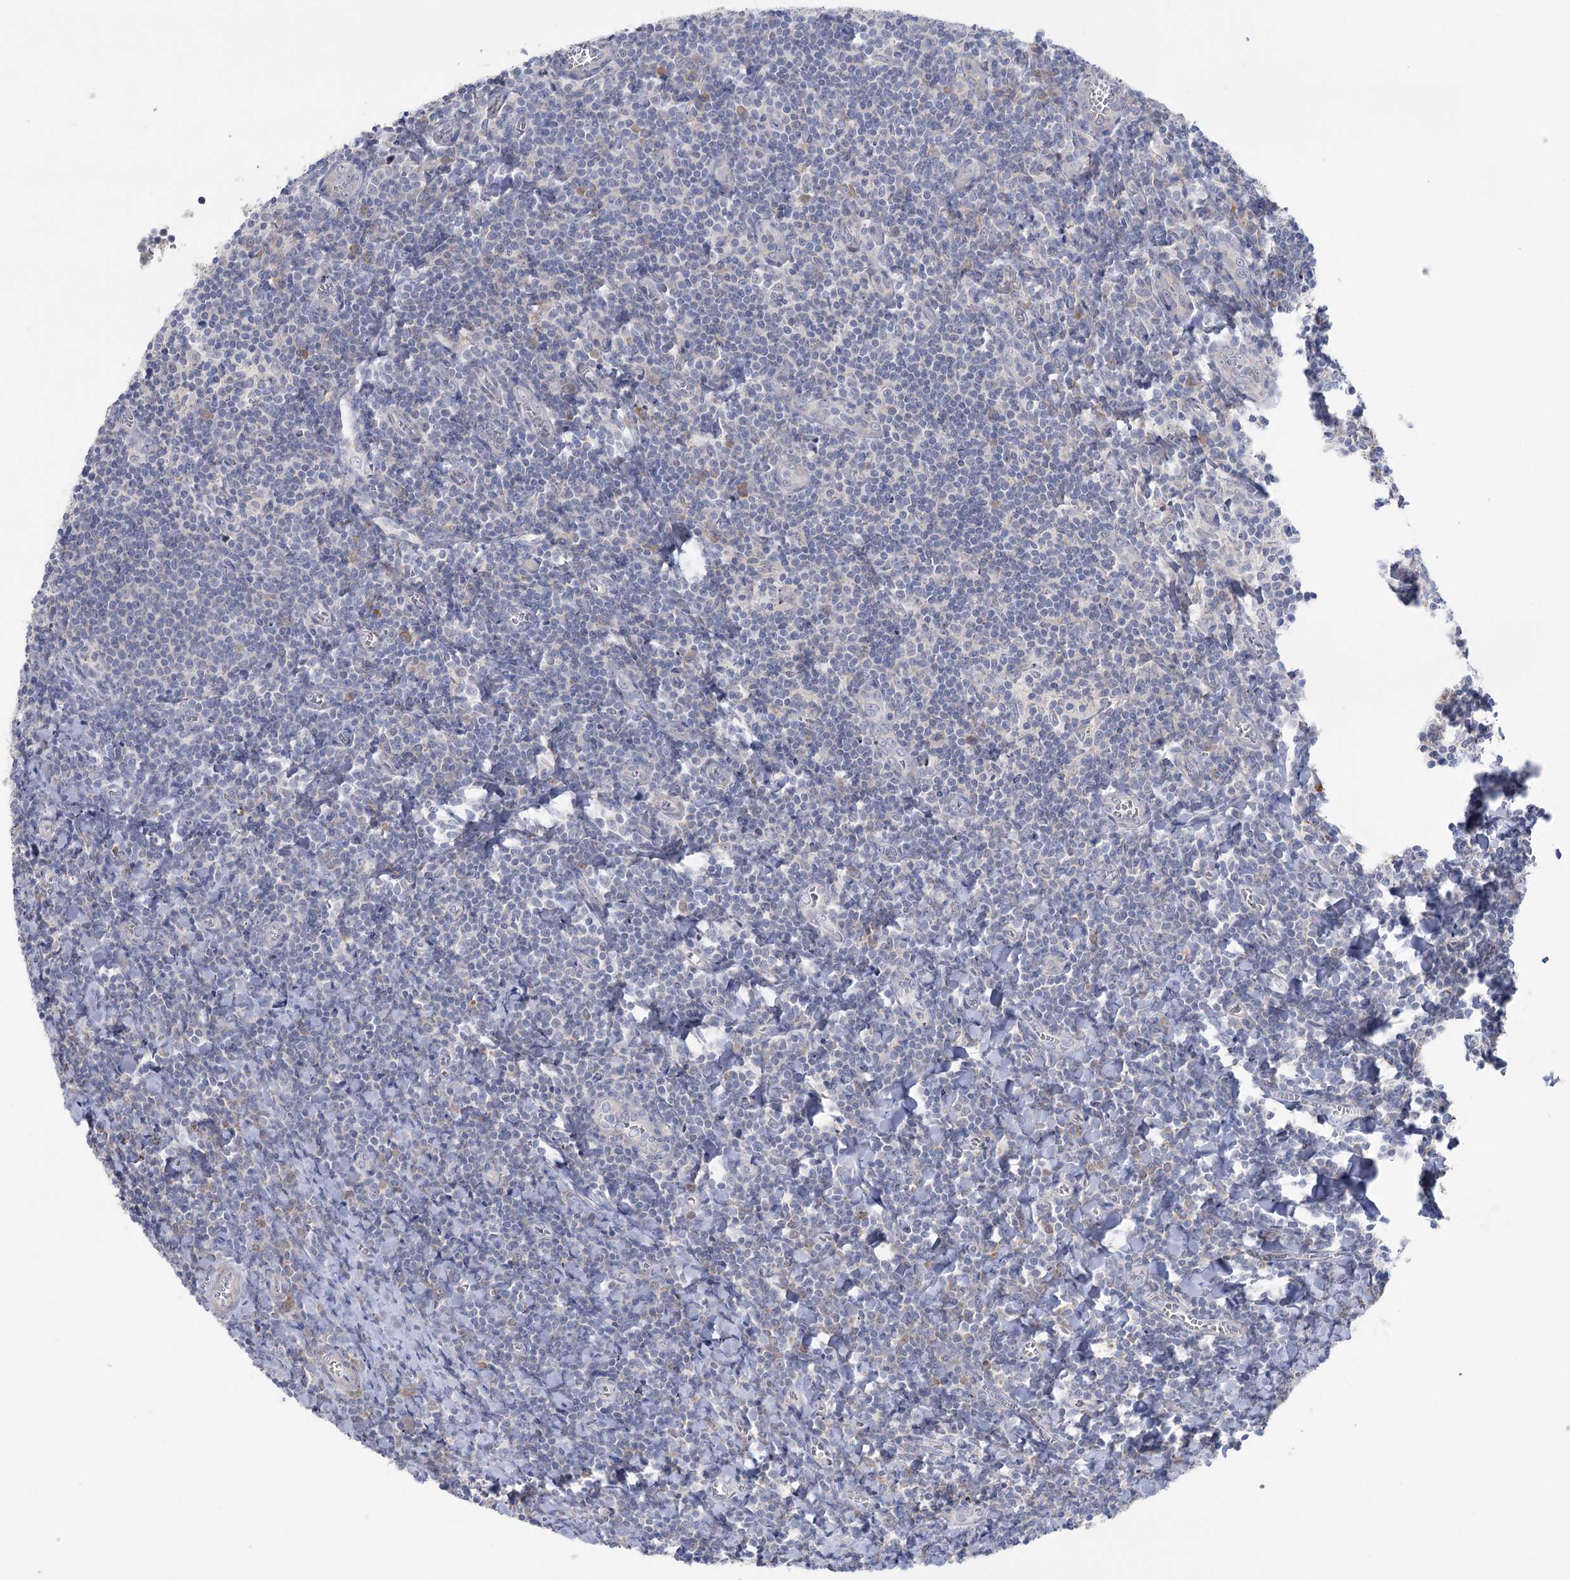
{"staining": {"intensity": "weak", "quantity": "<25%", "location": "cytoplasmic/membranous"}, "tissue": "tonsil", "cell_type": "Germinal center cells", "image_type": "normal", "snomed": [{"axis": "morphology", "description": "Normal tissue, NOS"}, {"axis": "topography", "description": "Tonsil"}], "caption": "This is a histopathology image of immunohistochemistry (IHC) staining of benign tonsil, which shows no positivity in germinal center cells. Brightfield microscopy of immunohistochemistry stained with DAB (3,3'-diaminobenzidine) (brown) and hematoxylin (blue), captured at high magnification.", "gene": "MTCH2", "patient": {"sex": "male", "age": 27}}